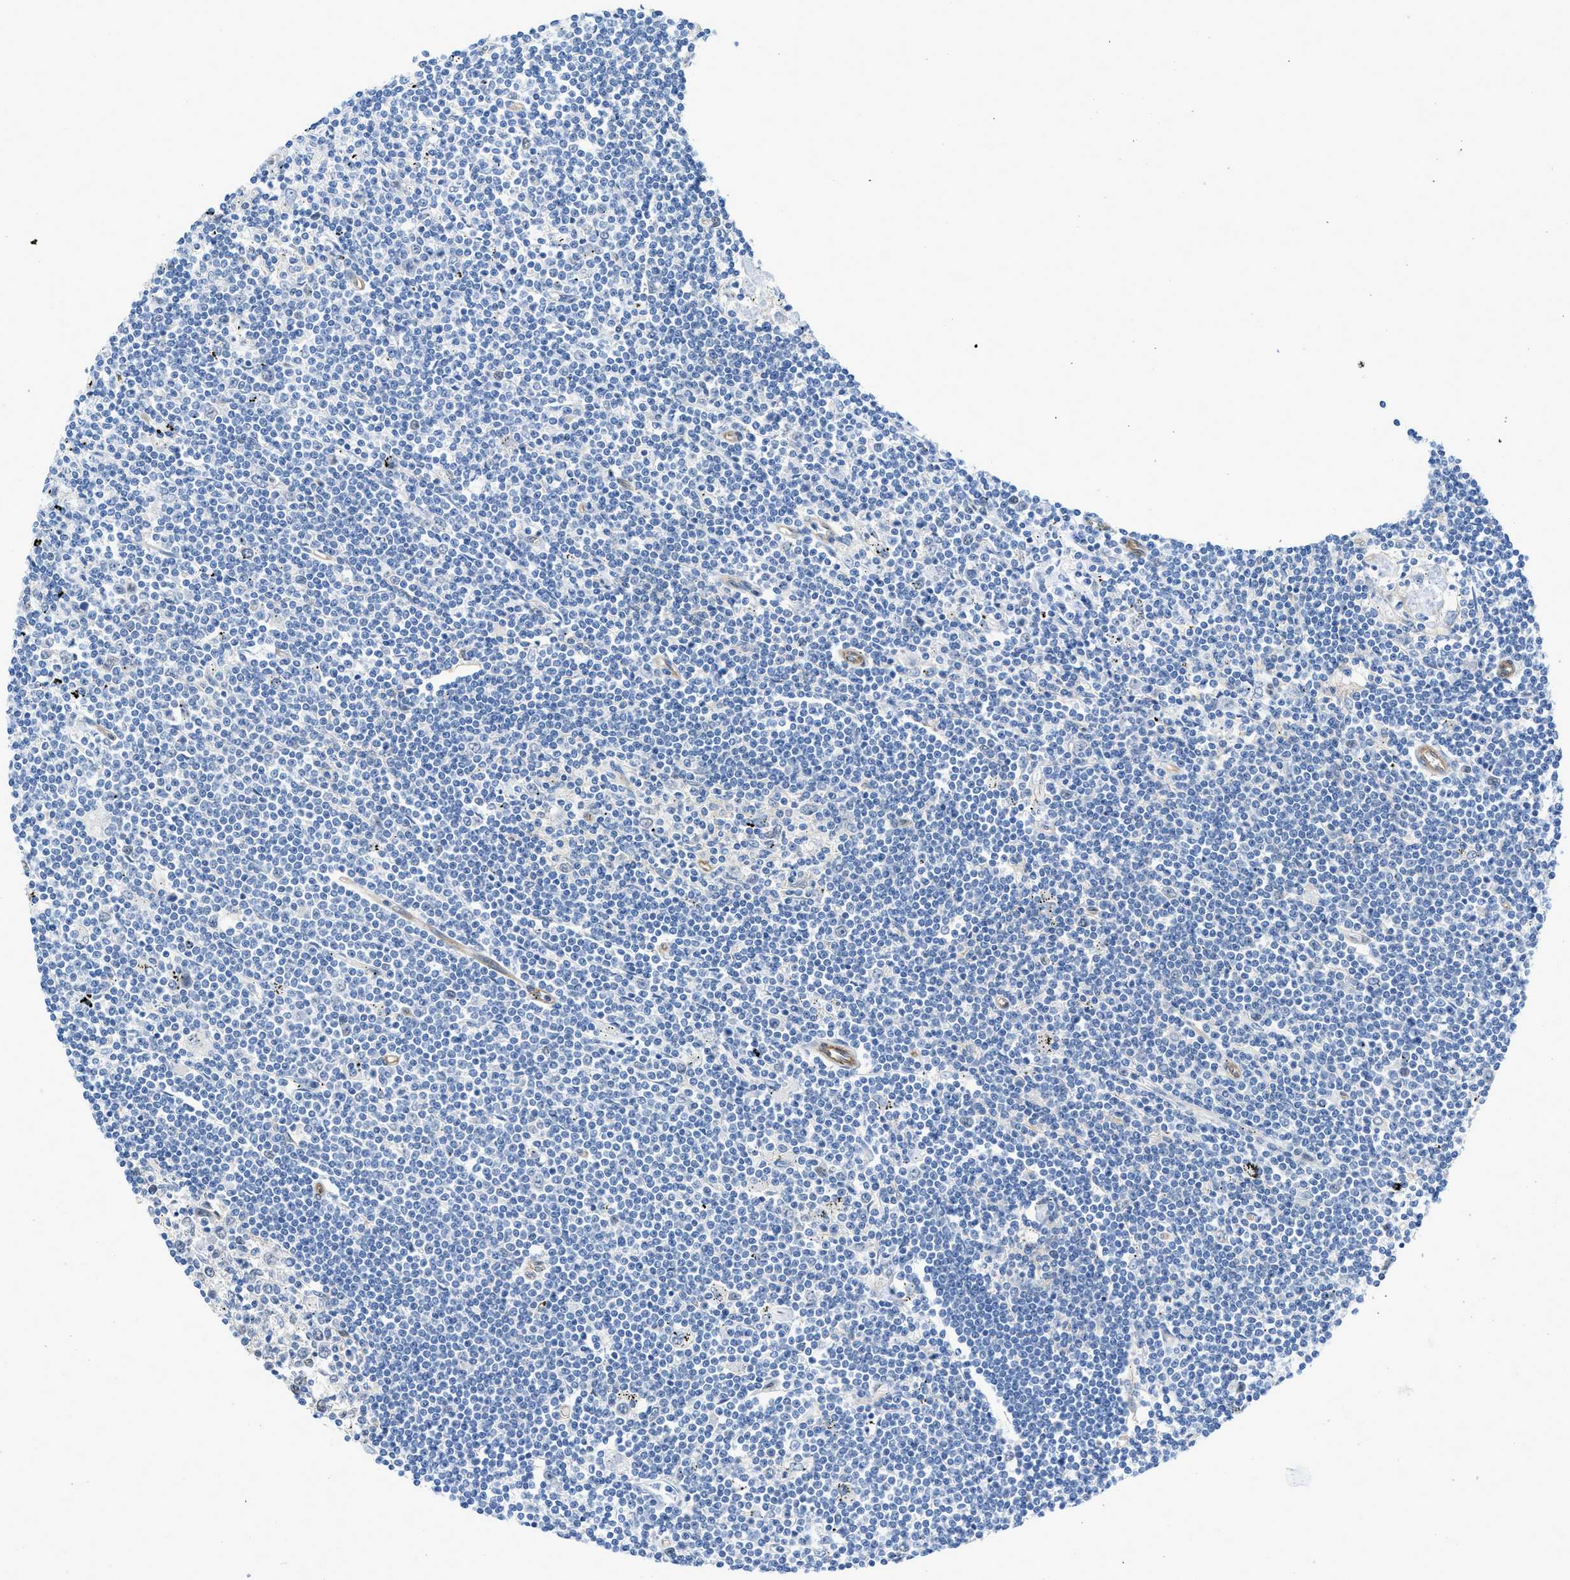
{"staining": {"intensity": "negative", "quantity": "none", "location": "none"}, "tissue": "lymphoma", "cell_type": "Tumor cells", "image_type": "cancer", "snomed": [{"axis": "morphology", "description": "Malignant lymphoma, non-Hodgkin's type, Low grade"}, {"axis": "topography", "description": "Spleen"}], "caption": "This is an immunohistochemistry (IHC) micrograph of lymphoma. There is no expression in tumor cells.", "gene": "PDLIM5", "patient": {"sex": "male", "age": 76}}